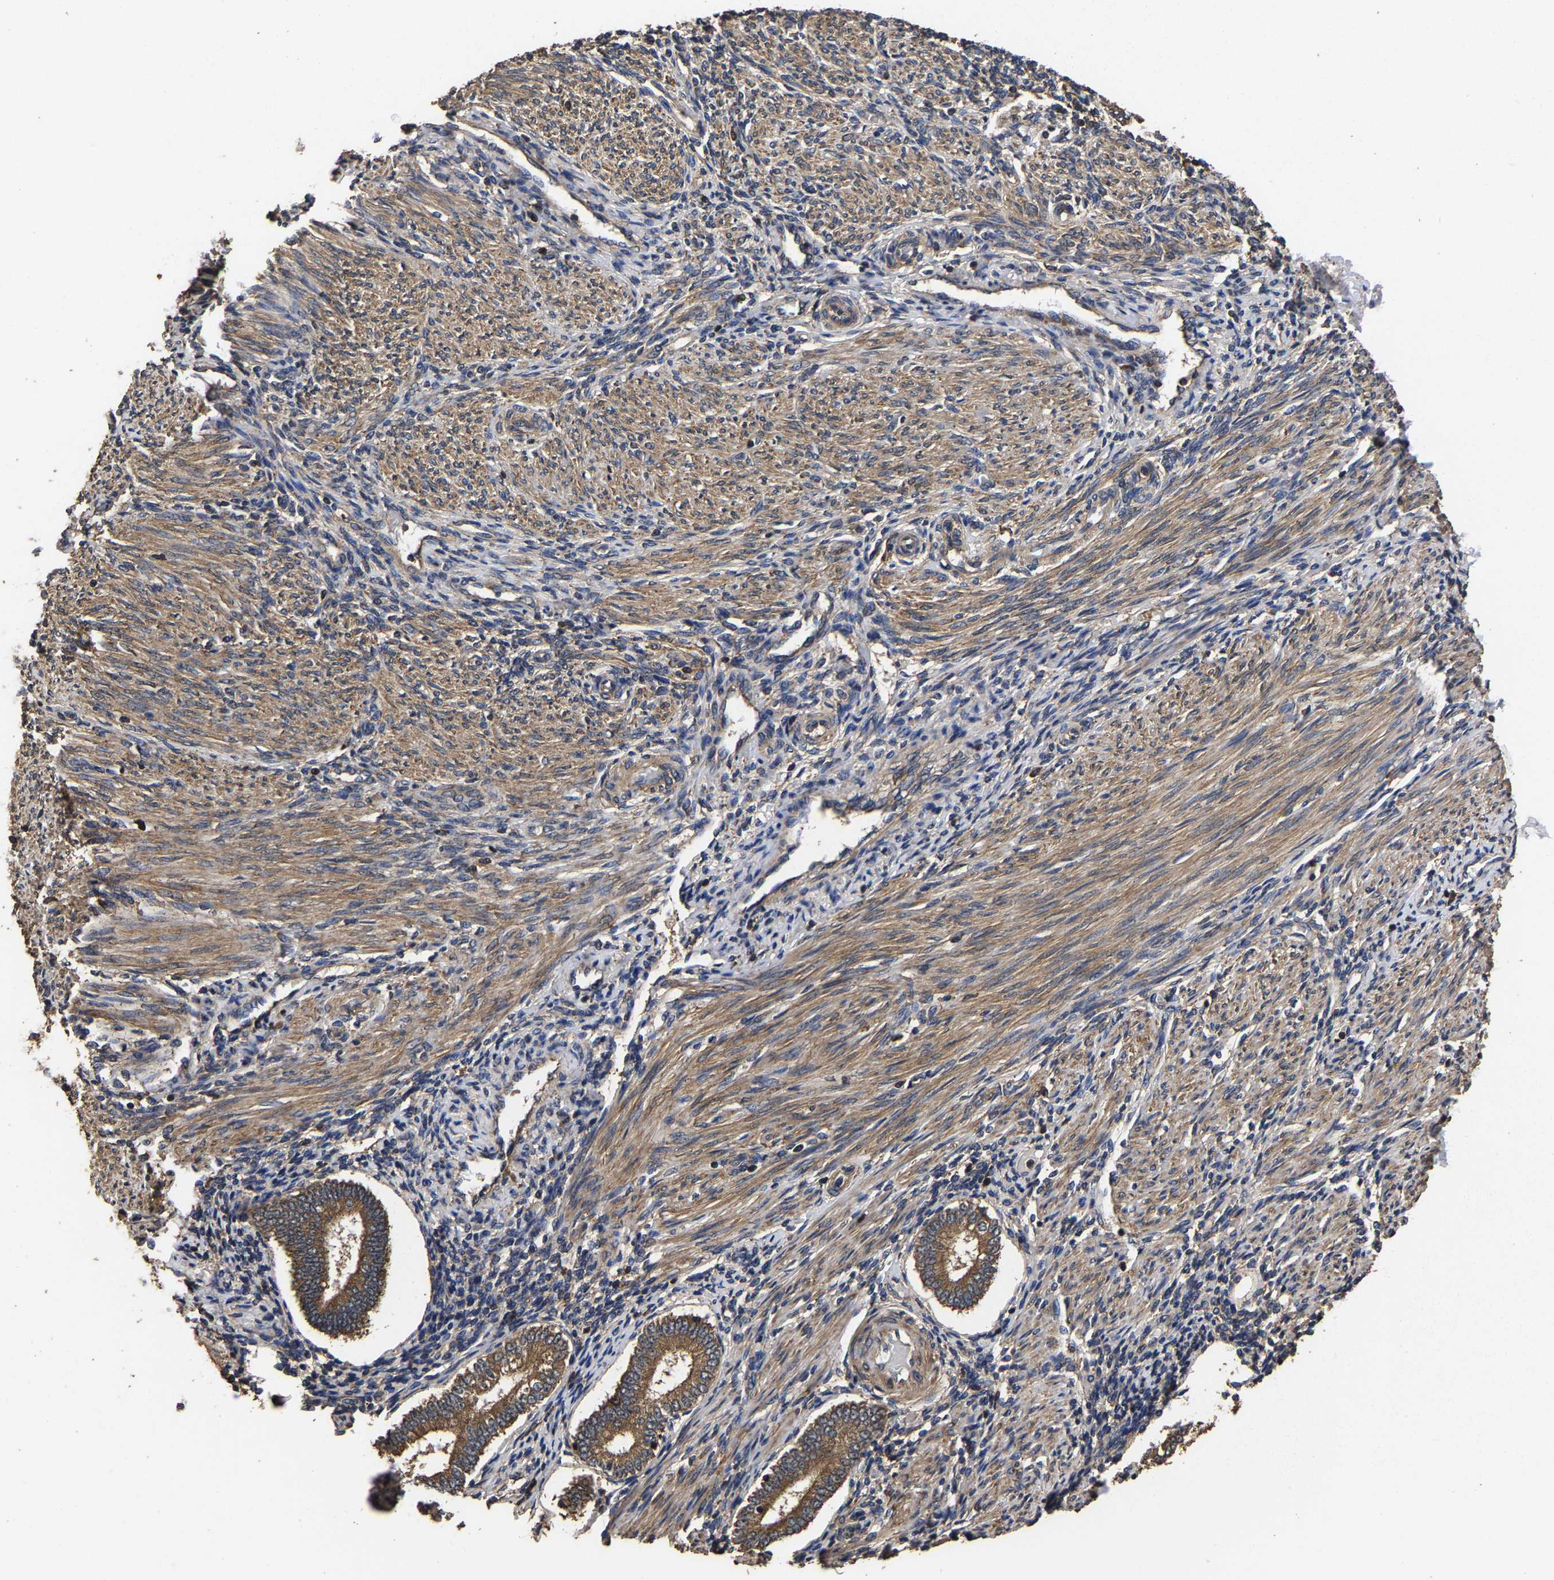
{"staining": {"intensity": "moderate", "quantity": ">75%", "location": "cytoplasmic/membranous"}, "tissue": "endometrium", "cell_type": "Cells in endometrial stroma", "image_type": "normal", "snomed": [{"axis": "morphology", "description": "Normal tissue, NOS"}, {"axis": "topography", "description": "Endometrium"}], "caption": "High-power microscopy captured an IHC photomicrograph of benign endometrium, revealing moderate cytoplasmic/membranous positivity in about >75% of cells in endometrial stroma.", "gene": "ITCH", "patient": {"sex": "female", "age": 42}}